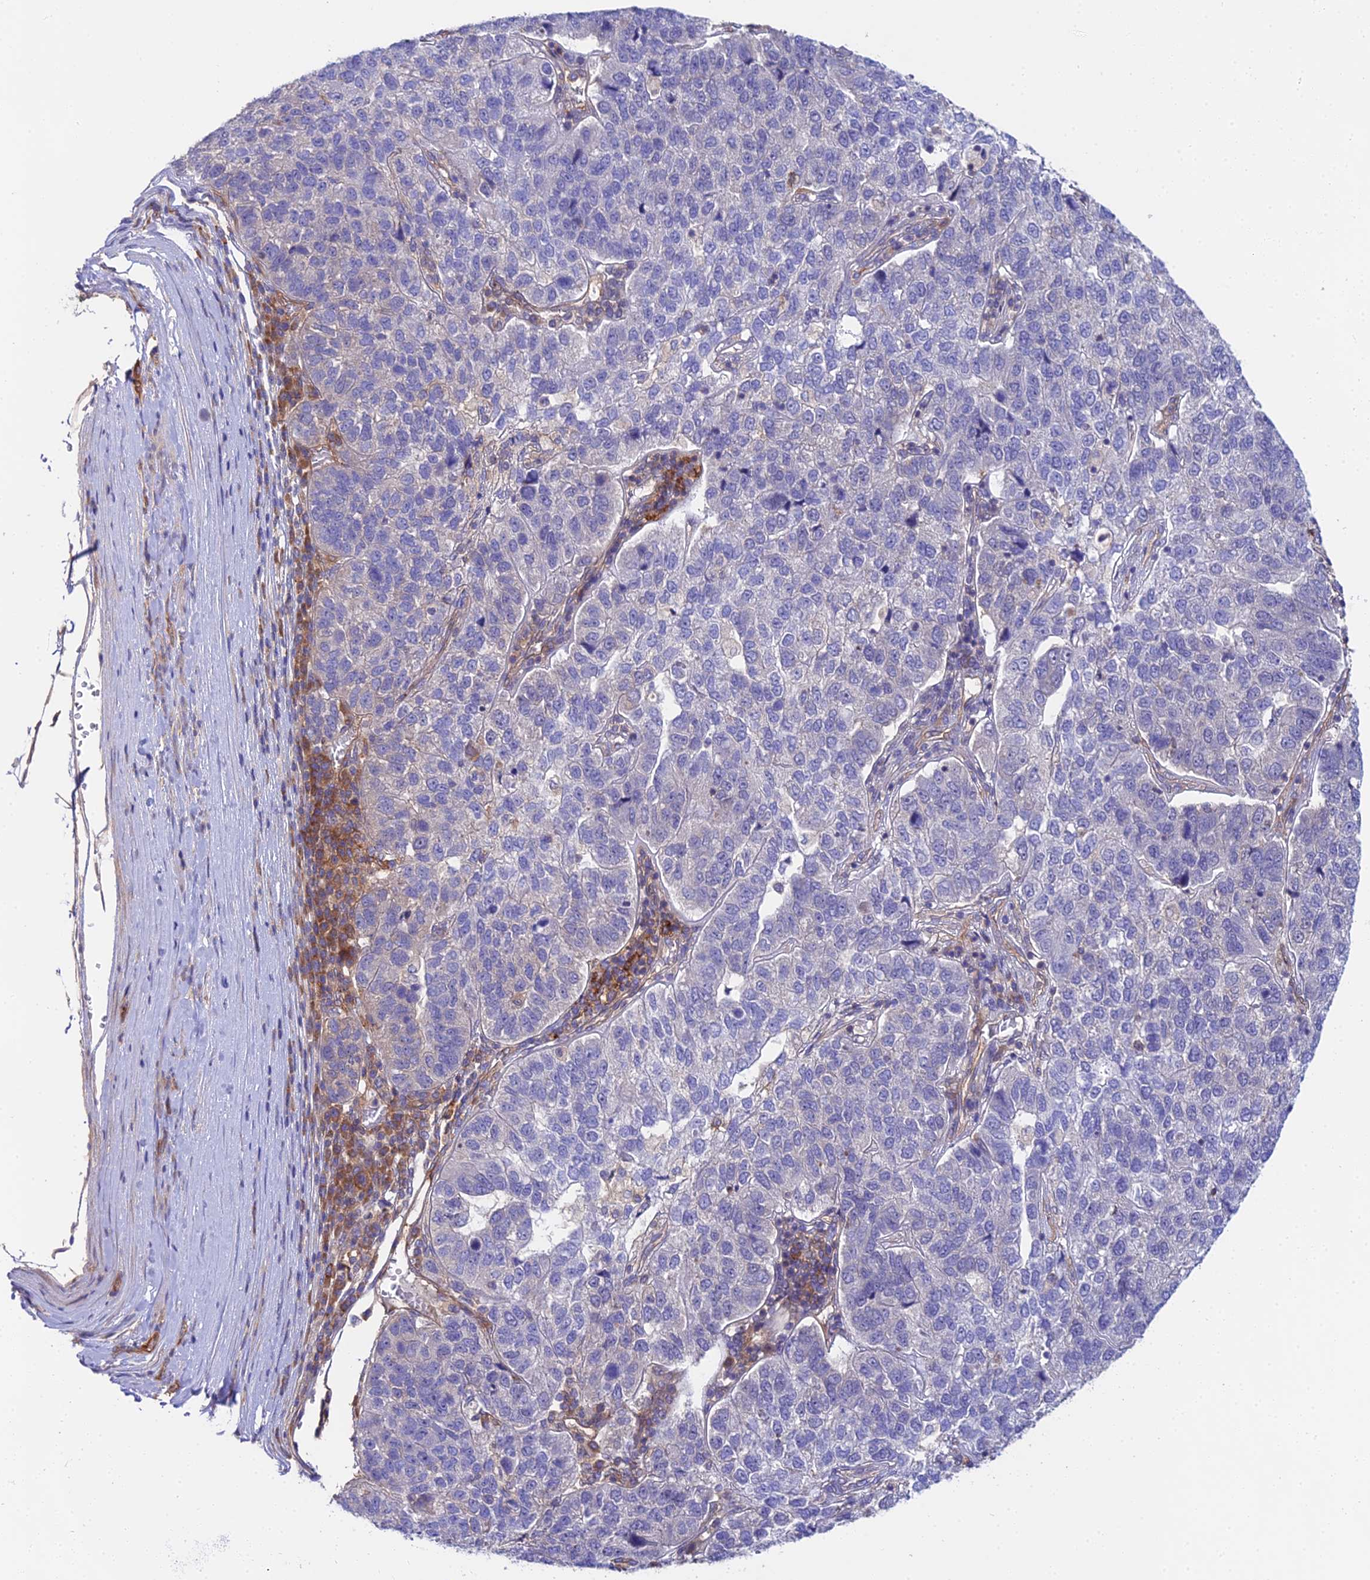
{"staining": {"intensity": "negative", "quantity": "none", "location": "none"}, "tissue": "pancreatic cancer", "cell_type": "Tumor cells", "image_type": "cancer", "snomed": [{"axis": "morphology", "description": "Adenocarcinoma, NOS"}, {"axis": "topography", "description": "Pancreas"}], "caption": "Micrograph shows no protein staining in tumor cells of pancreatic cancer (adenocarcinoma) tissue.", "gene": "PPP2R2C", "patient": {"sex": "female", "age": 61}}